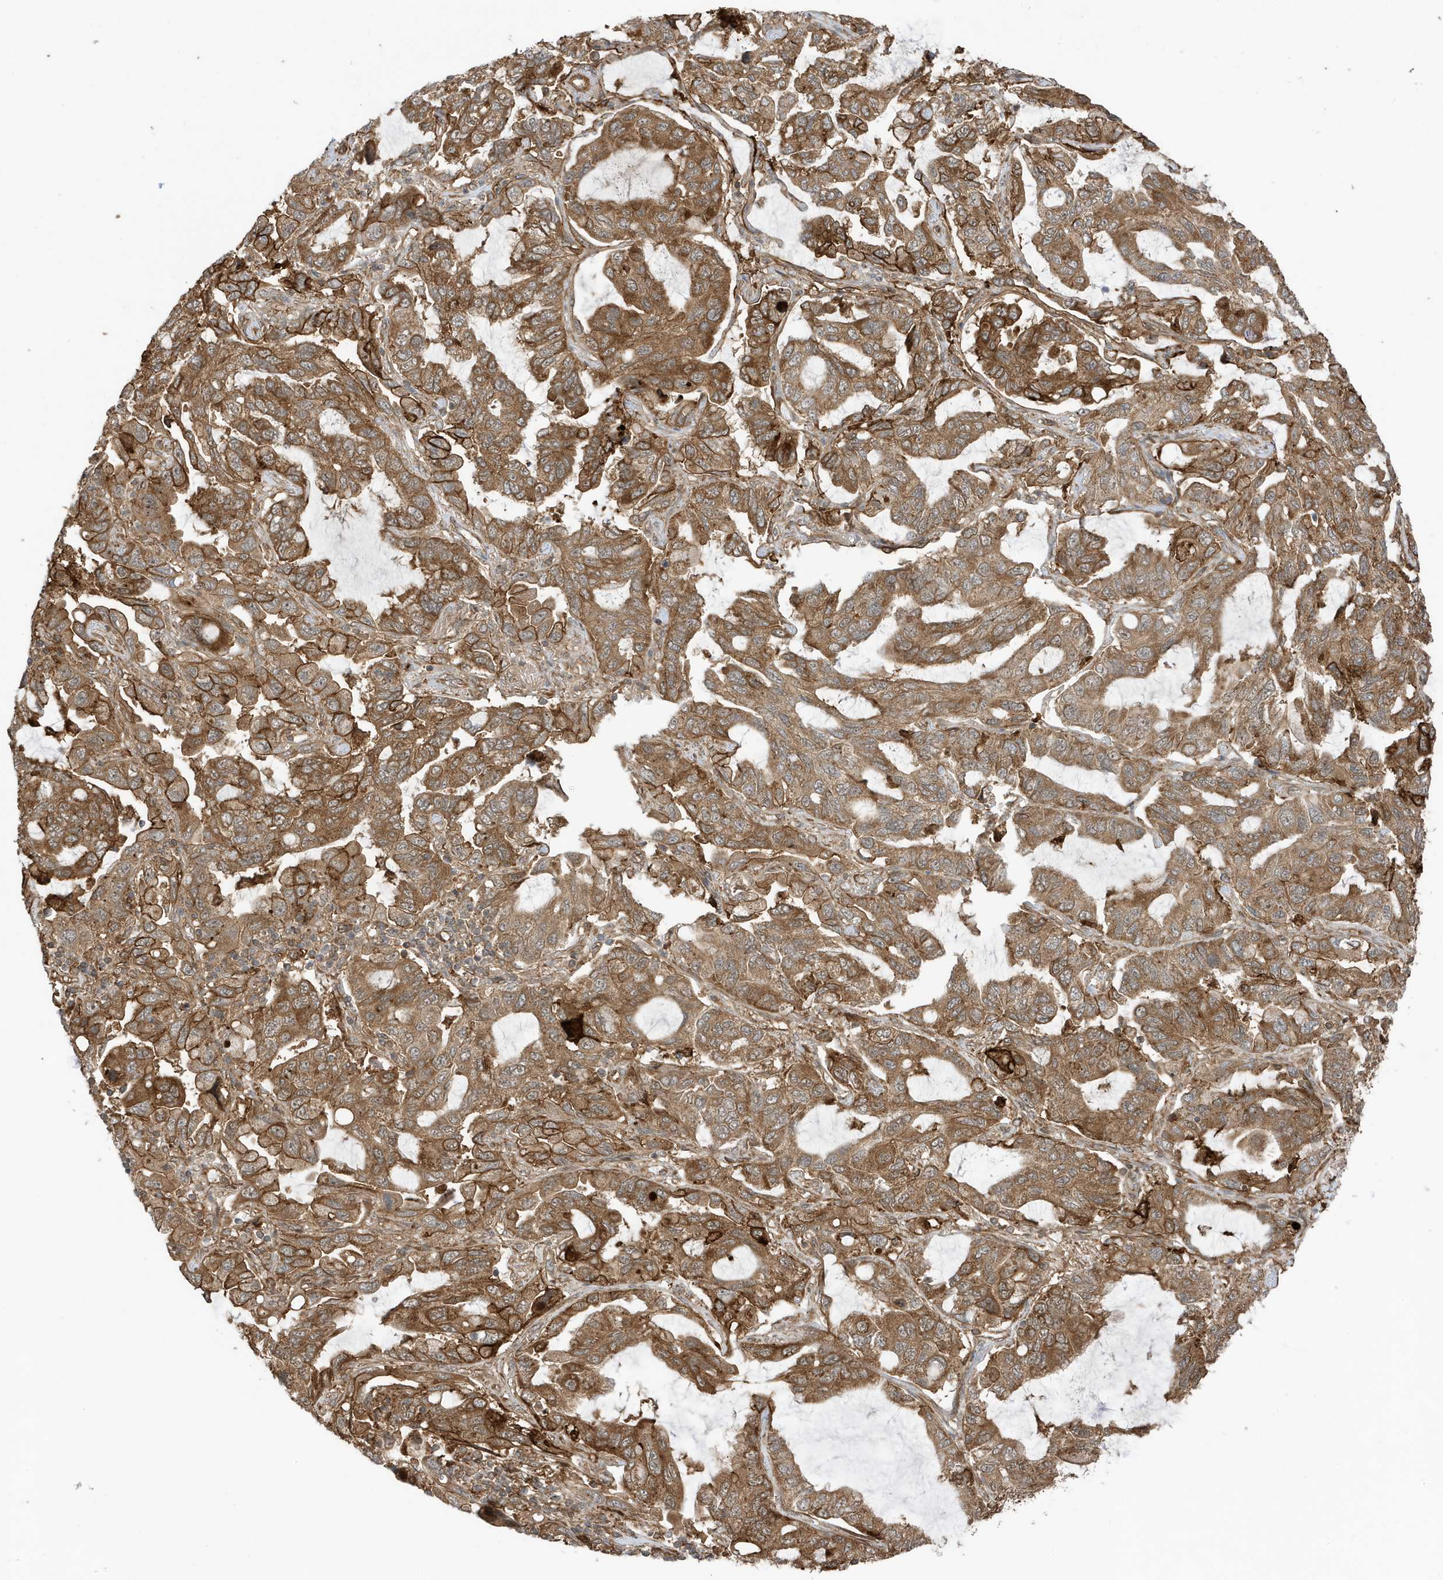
{"staining": {"intensity": "moderate", "quantity": ">75%", "location": "cytoplasmic/membranous"}, "tissue": "lung cancer", "cell_type": "Tumor cells", "image_type": "cancer", "snomed": [{"axis": "morphology", "description": "Adenocarcinoma, NOS"}, {"axis": "topography", "description": "Lung"}], "caption": "Immunohistochemistry staining of lung cancer, which demonstrates medium levels of moderate cytoplasmic/membranous expression in approximately >75% of tumor cells indicating moderate cytoplasmic/membranous protein positivity. The staining was performed using DAB (3,3'-diaminobenzidine) (brown) for protein detection and nuclei were counterstained in hematoxylin (blue).", "gene": "CDC42EP3", "patient": {"sex": "male", "age": 64}}